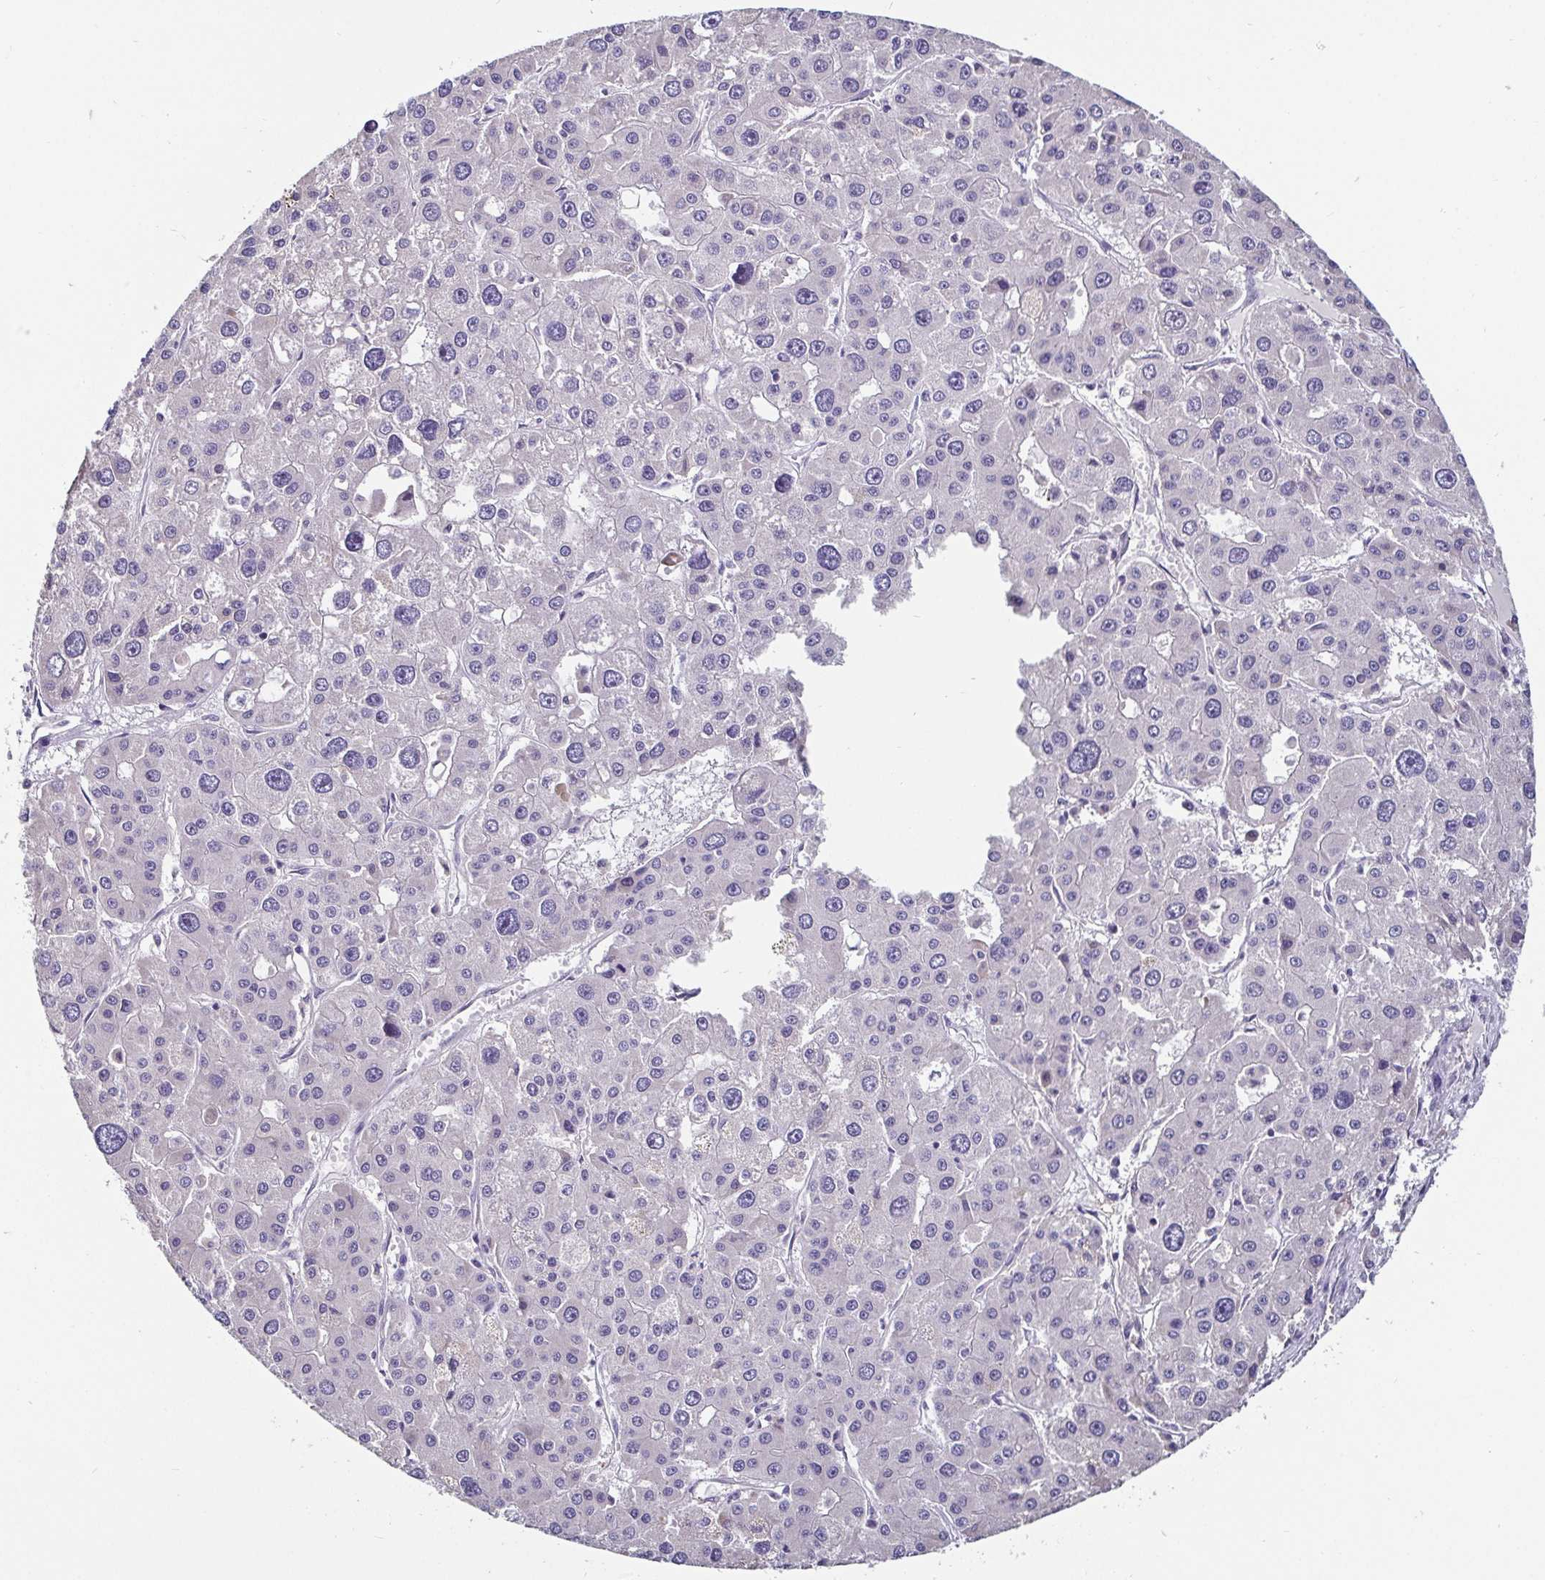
{"staining": {"intensity": "negative", "quantity": "none", "location": "none"}, "tissue": "liver cancer", "cell_type": "Tumor cells", "image_type": "cancer", "snomed": [{"axis": "morphology", "description": "Carcinoma, Hepatocellular, NOS"}, {"axis": "topography", "description": "Liver"}], "caption": "This image is of liver cancer stained with immunohistochemistry to label a protein in brown with the nuclei are counter-stained blue. There is no staining in tumor cells.", "gene": "ADAMTS6", "patient": {"sex": "male", "age": 73}}